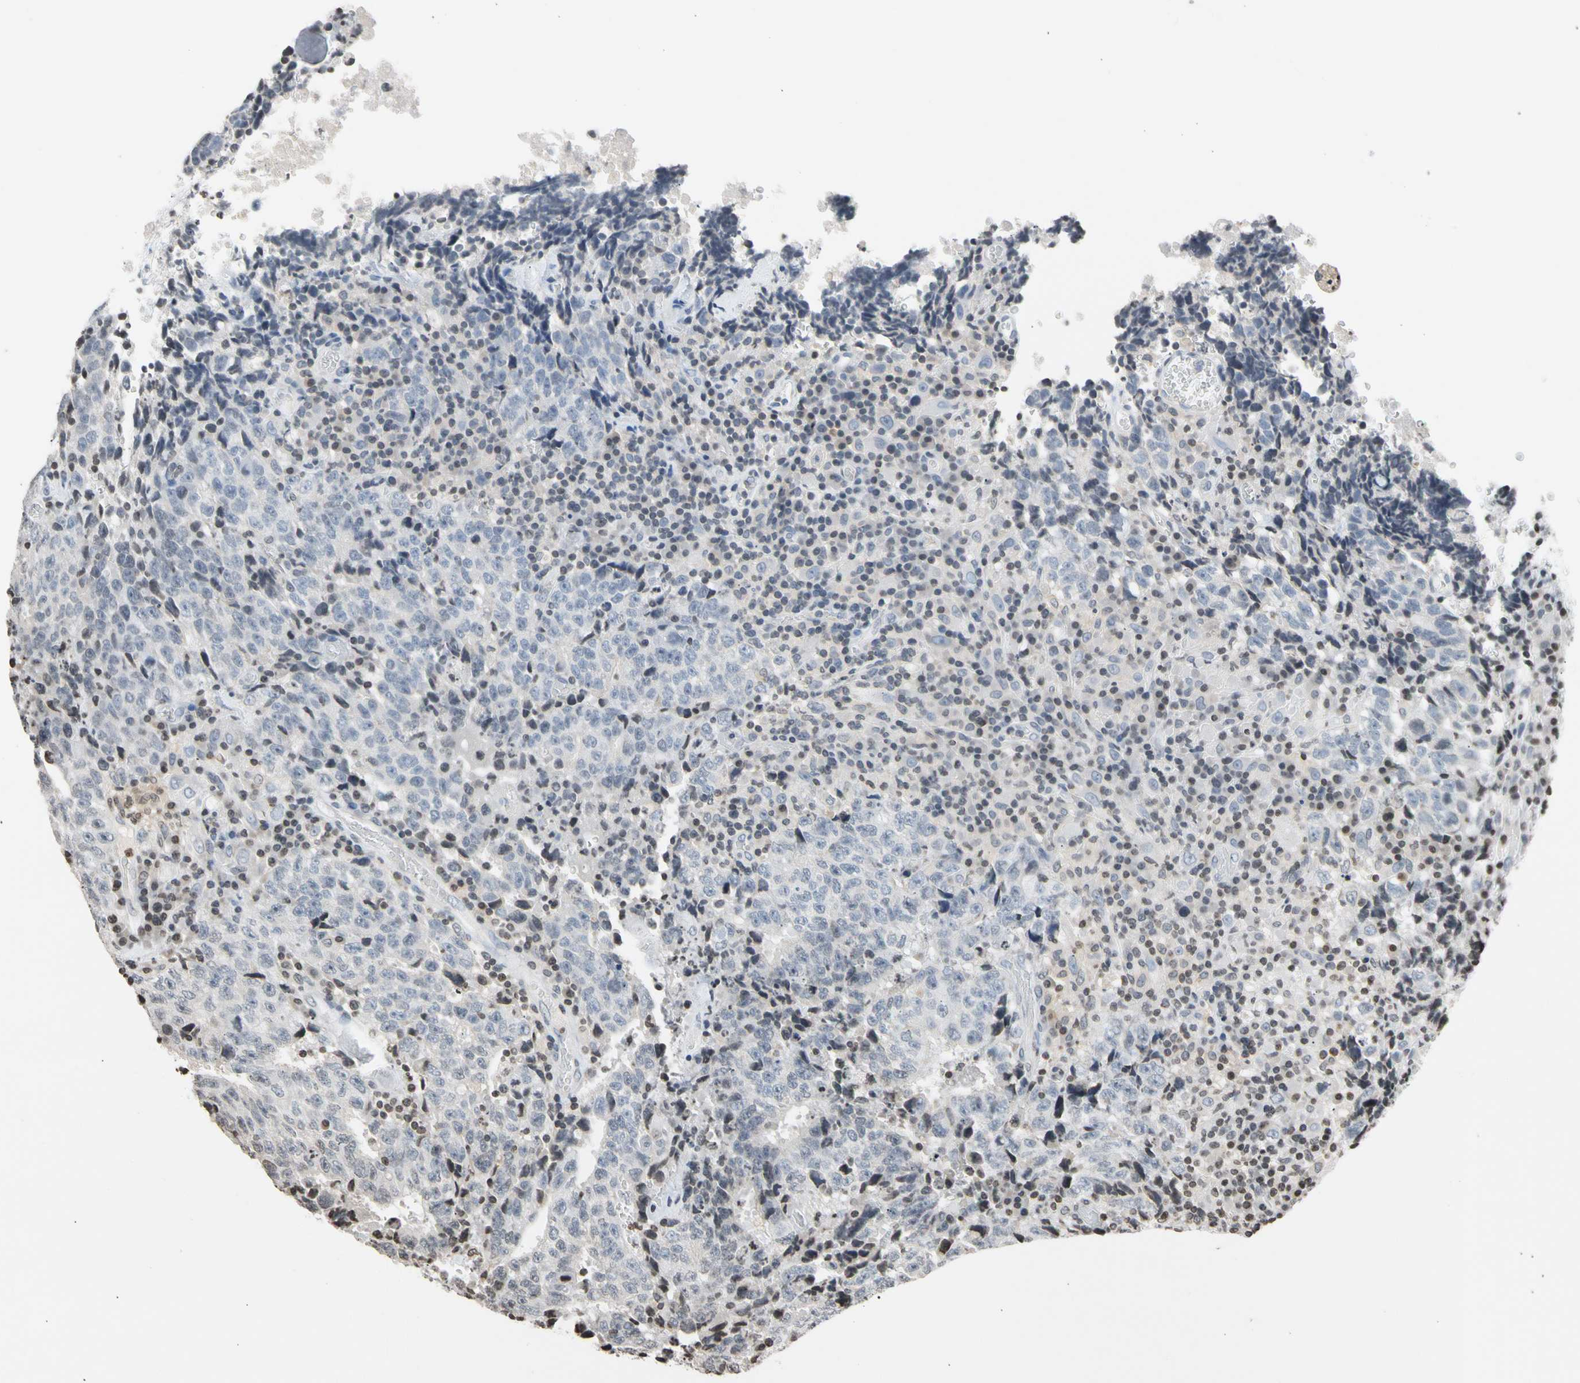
{"staining": {"intensity": "negative", "quantity": "none", "location": "none"}, "tissue": "testis cancer", "cell_type": "Tumor cells", "image_type": "cancer", "snomed": [{"axis": "morphology", "description": "Necrosis, NOS"}, {"axis": "morphology", "description": "Carcinoma, Embryonal, NOS"}, {"axis": "topography", "description": "Testis"}], "caption": "Image shows no significant protein expression in tumor cells of testis cancer.", "gene": "GPX4", "patient": {"sex": "male", "age": 19}}